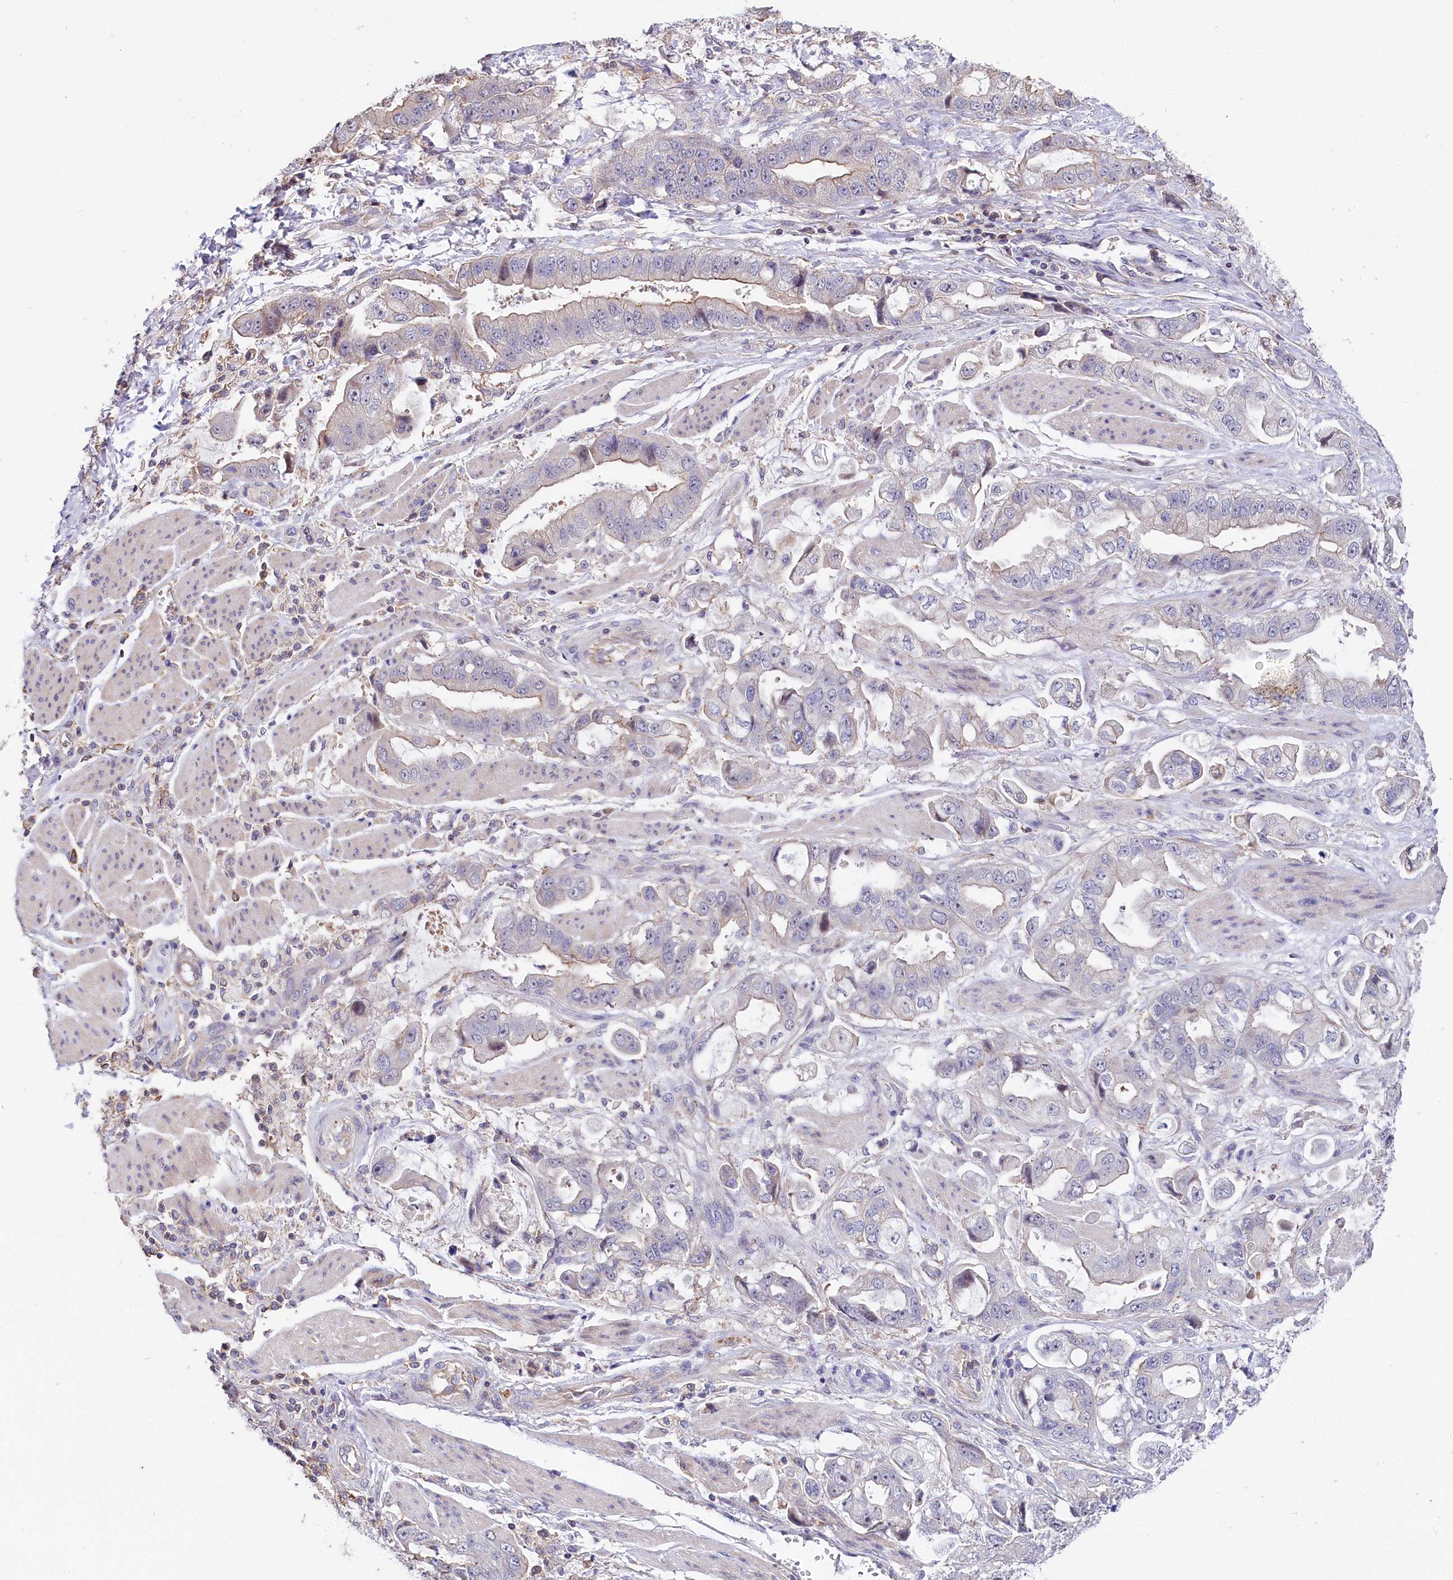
{"staining": {"intensity": "weak", "quantity": "<25%", "location": "cytoplasmic/membranous"}, "tissue": "stomach cancer", "cell_type": "Tumor cells", "image_type": "cancer", "snomed": [{"axis": "morphology", "description": "Adenocarcinoma, NOS"}, {"axis": "topography", "description": "Stomach"}], "caption": "Immunohistochemistry micrograph of stomach adenocarcinoma stained for a protein (brown), which displays no positivity in tumor cells. (DAB immunohistochemistry, high magnification).", "gene": "RPUSD3", "patient": {"sex": "male", "age": 62}}